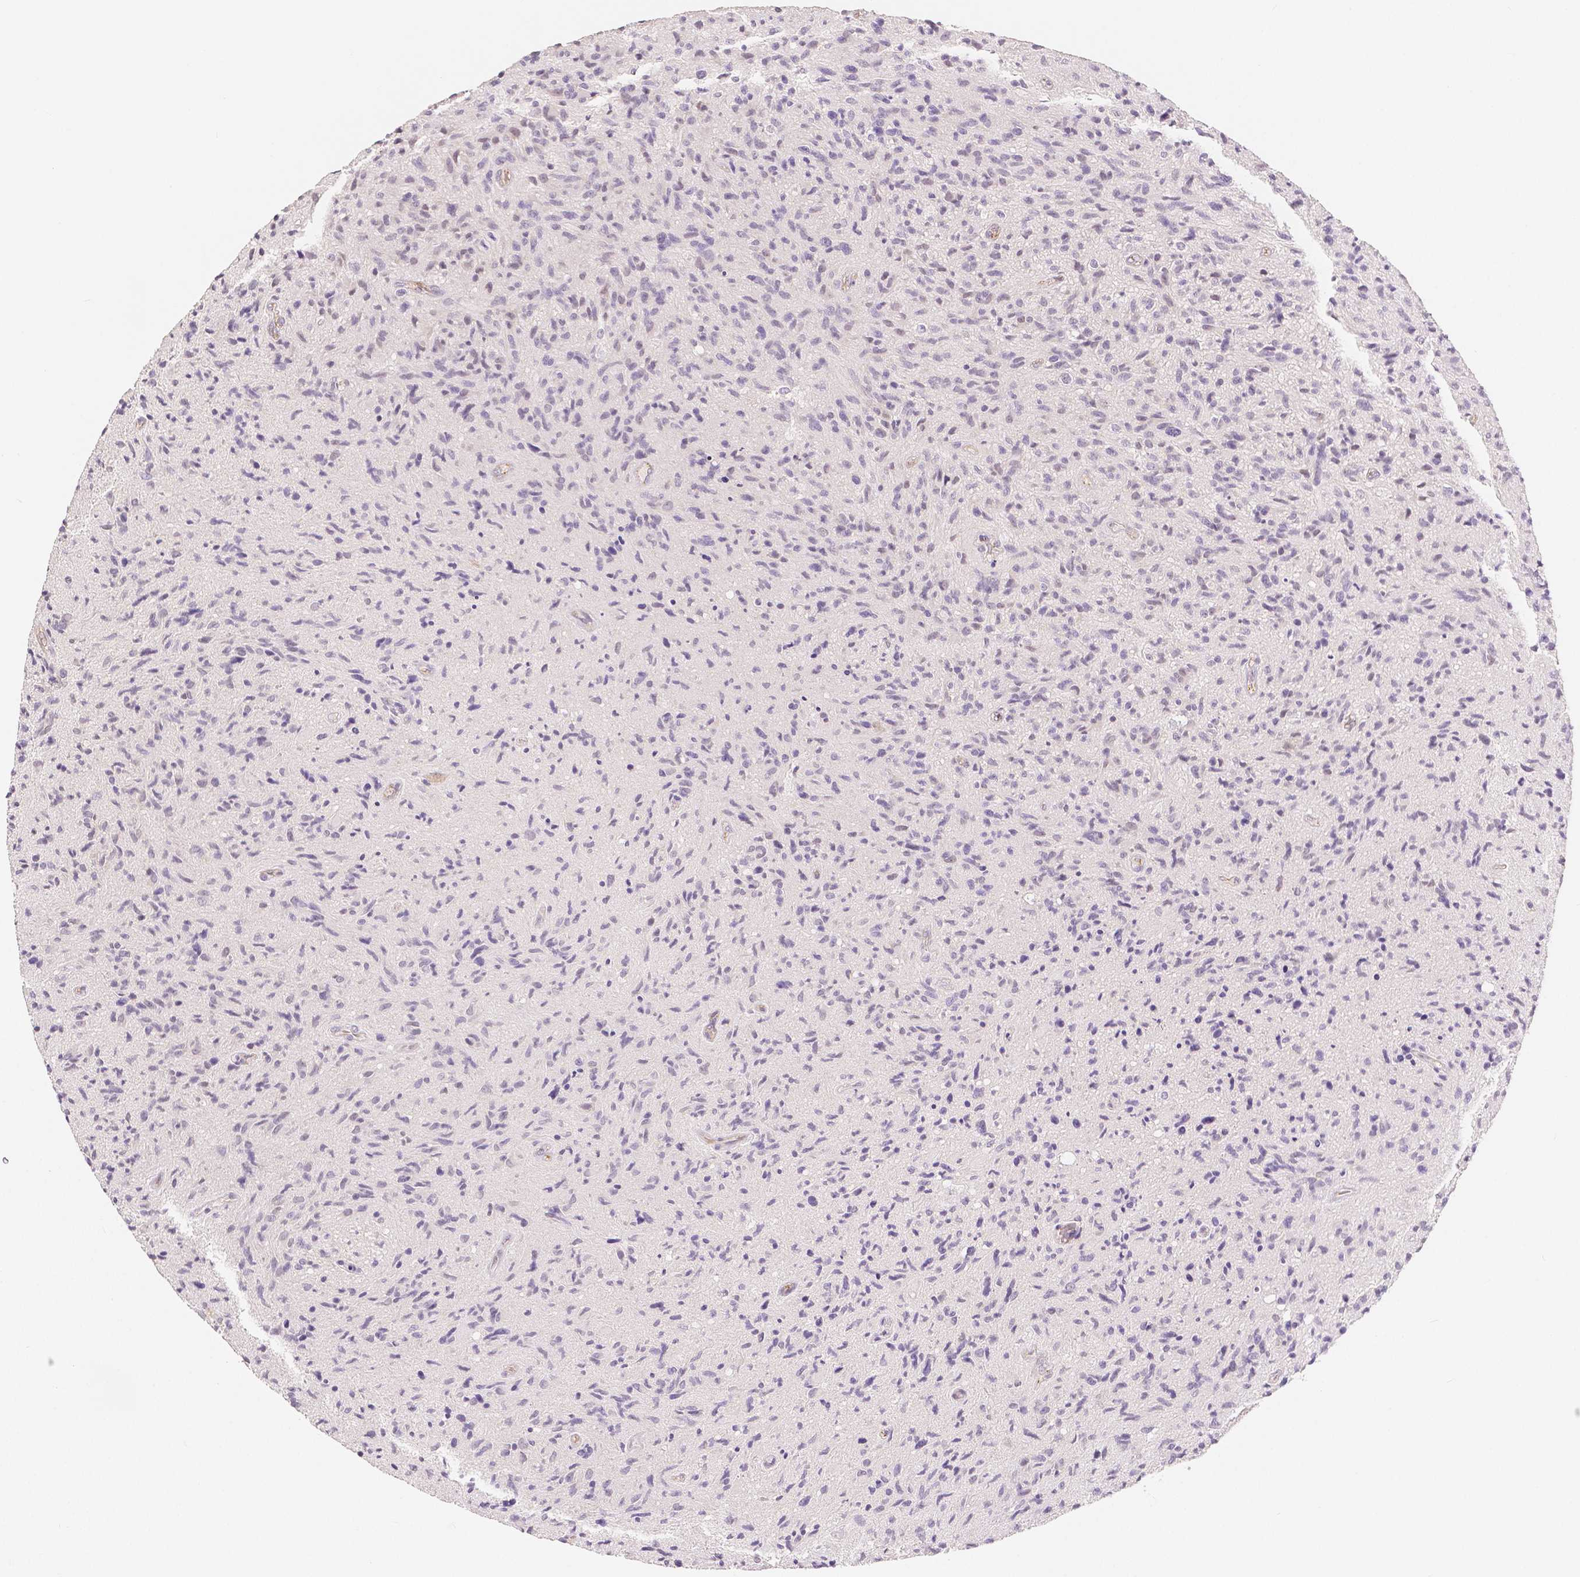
{"staining": {"intensity": "negative", "quantity": "none", "location": "none"}, "tissue": "glioma", "cell_type": "Tumor cells", "image_type": "cancer", "snomed": [{"axis": "morphology", "description": "Glioma, malignant, High grade"}, {"axis": "topography", "description": "Brain"}], "caption": "Glioma stained for a protein using immunohistochemistry (IHC) reveals no staining tumor cells.", "gene": "OCLN", "patient": {"sex": "male", "age": 54}}